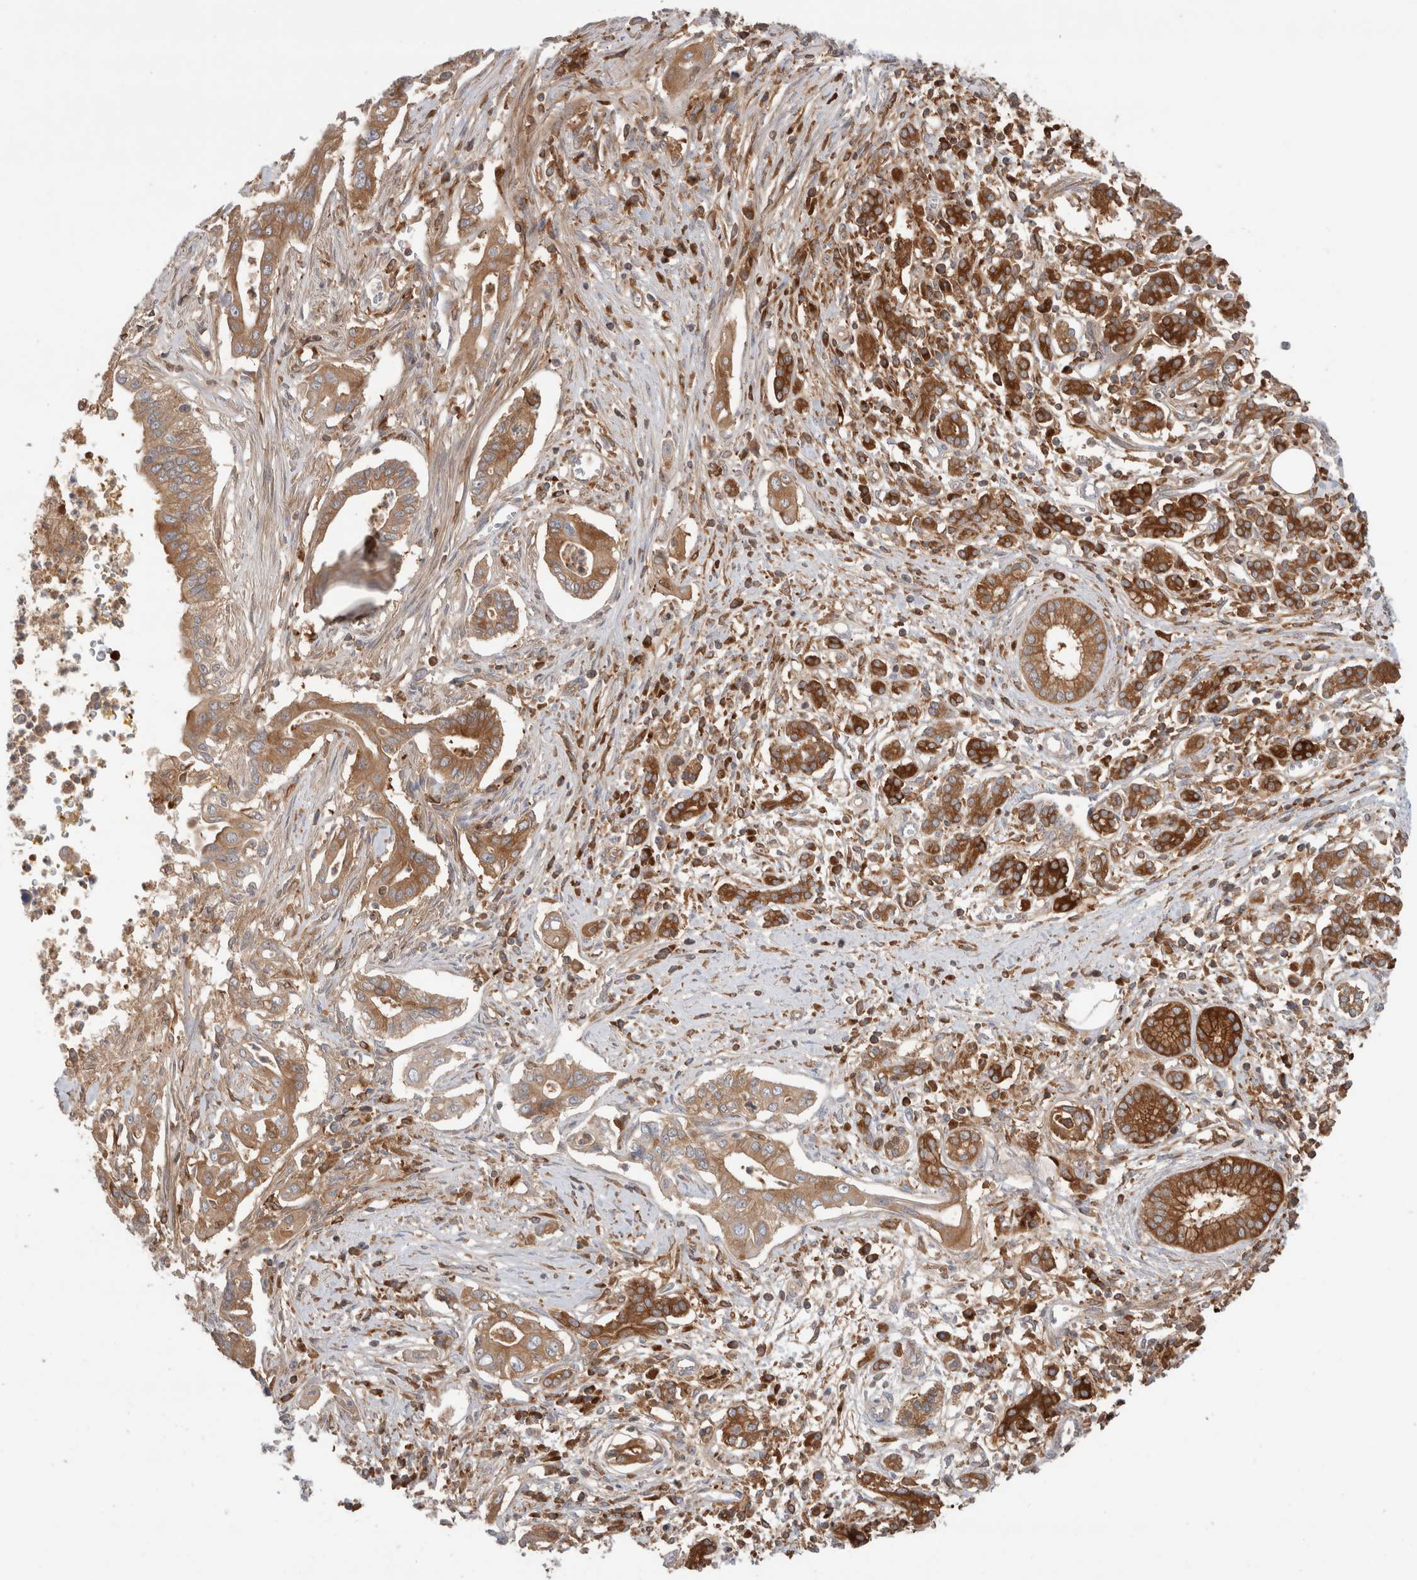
{"staining": {"intensity": "strong", "quantity": ">75%", "location": "cytoplasmic/membranous"}, "tissue": "pancreatic cancer", "cell_type": "Tumor cells", "image_type": "cancer", "snomed": [{"axis": "morphology", "description": "Adenocarcinoma, NOS"}, {"axis": "topography", "description": "Pancreas"}], "caption": "Immunohistochemistry (IHC) staining of pancreatic adenocarcinoma, which demonstrates high levels of strong cytoplasmic/membranous positivity in about >75% of tumor cells indicating strong cytoplasmic/membranous protein expression. The staining was performed using DAB (3,3'-diaminobenzidine) (brown) for protein detection and nuclei were counterstained in hematoxylin (blue).", "gene": "KLHL14", "patient": {"sex": "male", "age": 58}}